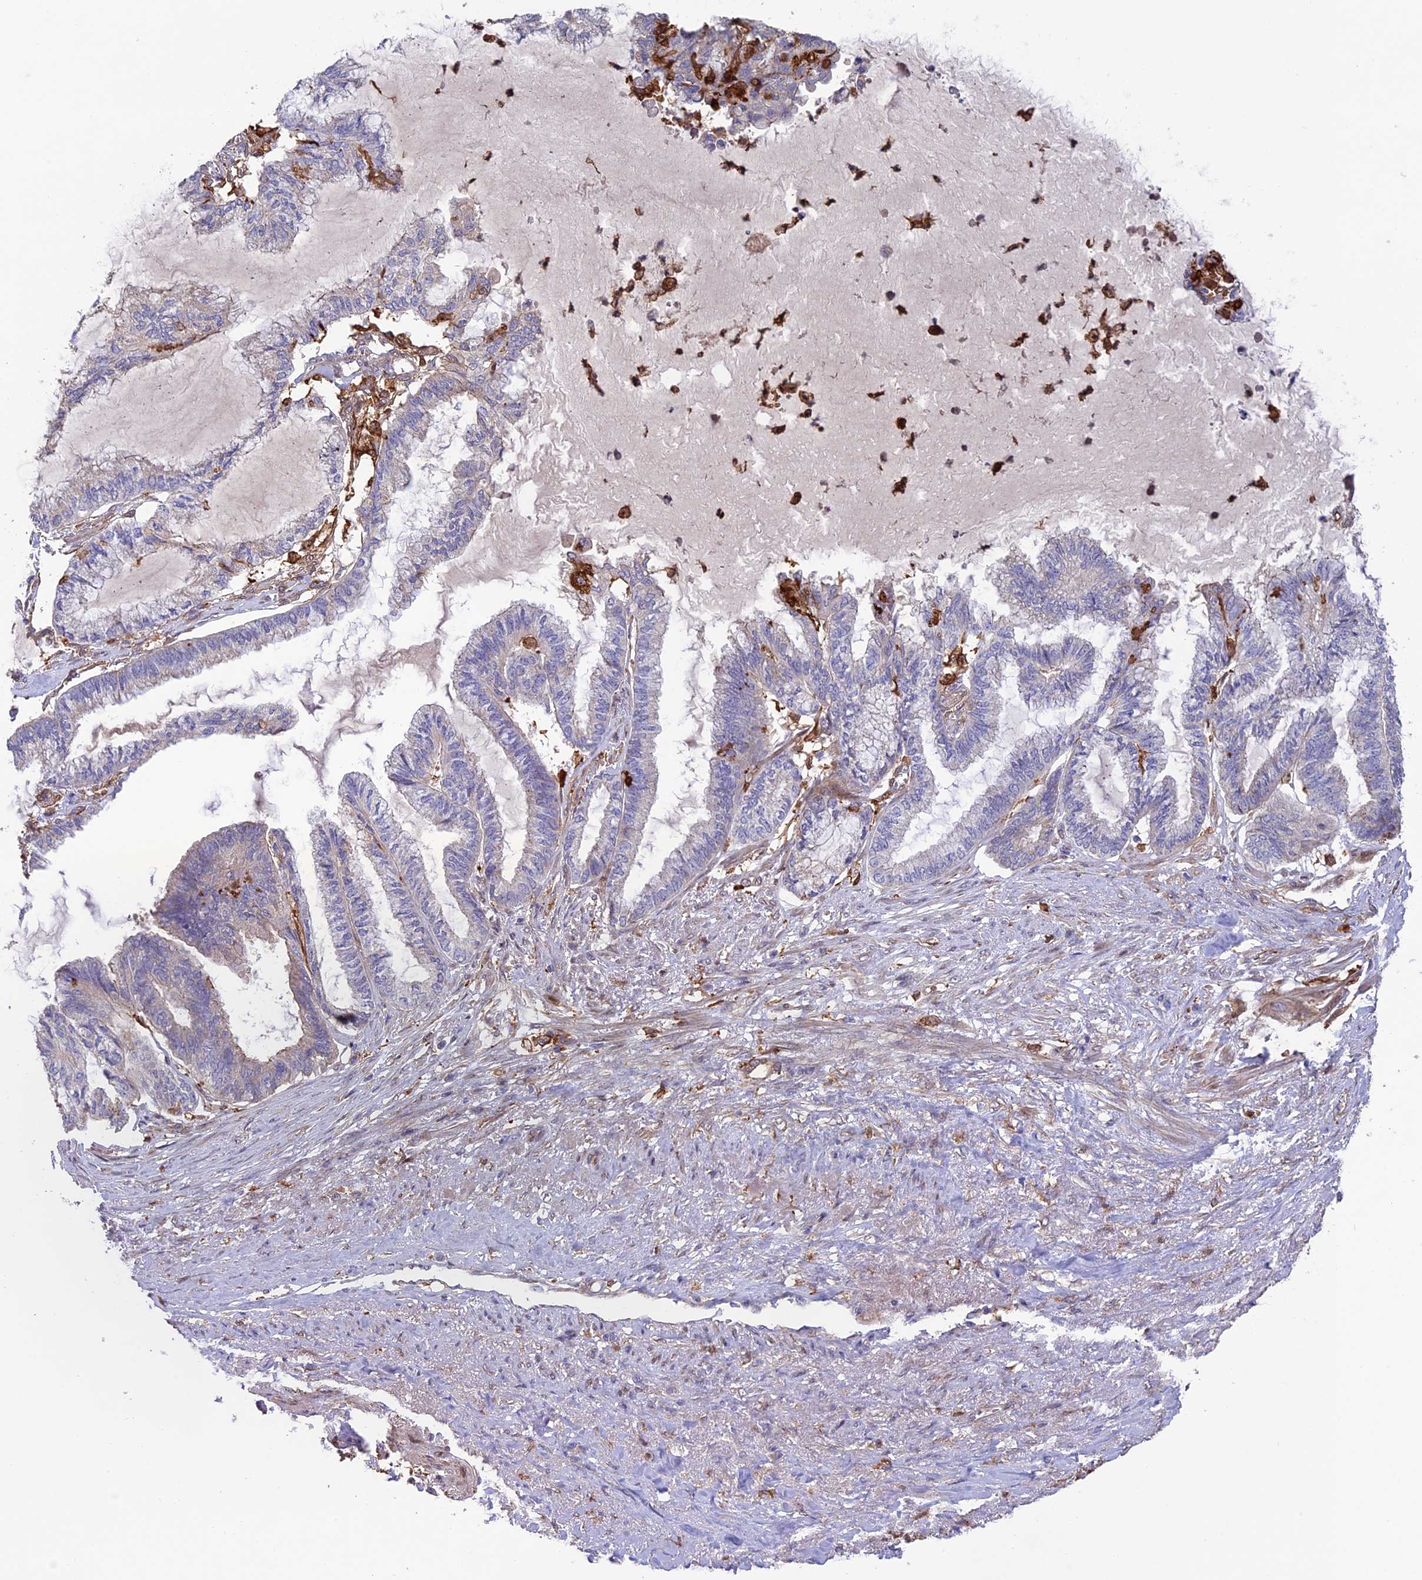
{"staining": {"intensity": "negative", "quantity": "none", "location": "none"}, "tissue": "endometrial cancer", "cell_type": "Tumor cells", "image_type": "cancer", "snomed": [{"axis": "morphology", "description": "Adenocarcinoma, NOS"}, {"axis": "topography", "description": "Endometrium"}], "caption": "Tumor cells are negative for brown protein staining in endometrial cancer. The staining was performed using DAB (3,3'-diaminobenzidine) to visualize the protein expression in brown, while the nuclei were stained in blue with hematoxylin (Magnification: 20x).", "gene": "FERMT1", "patient": {"sex": "female", "age": 86}}